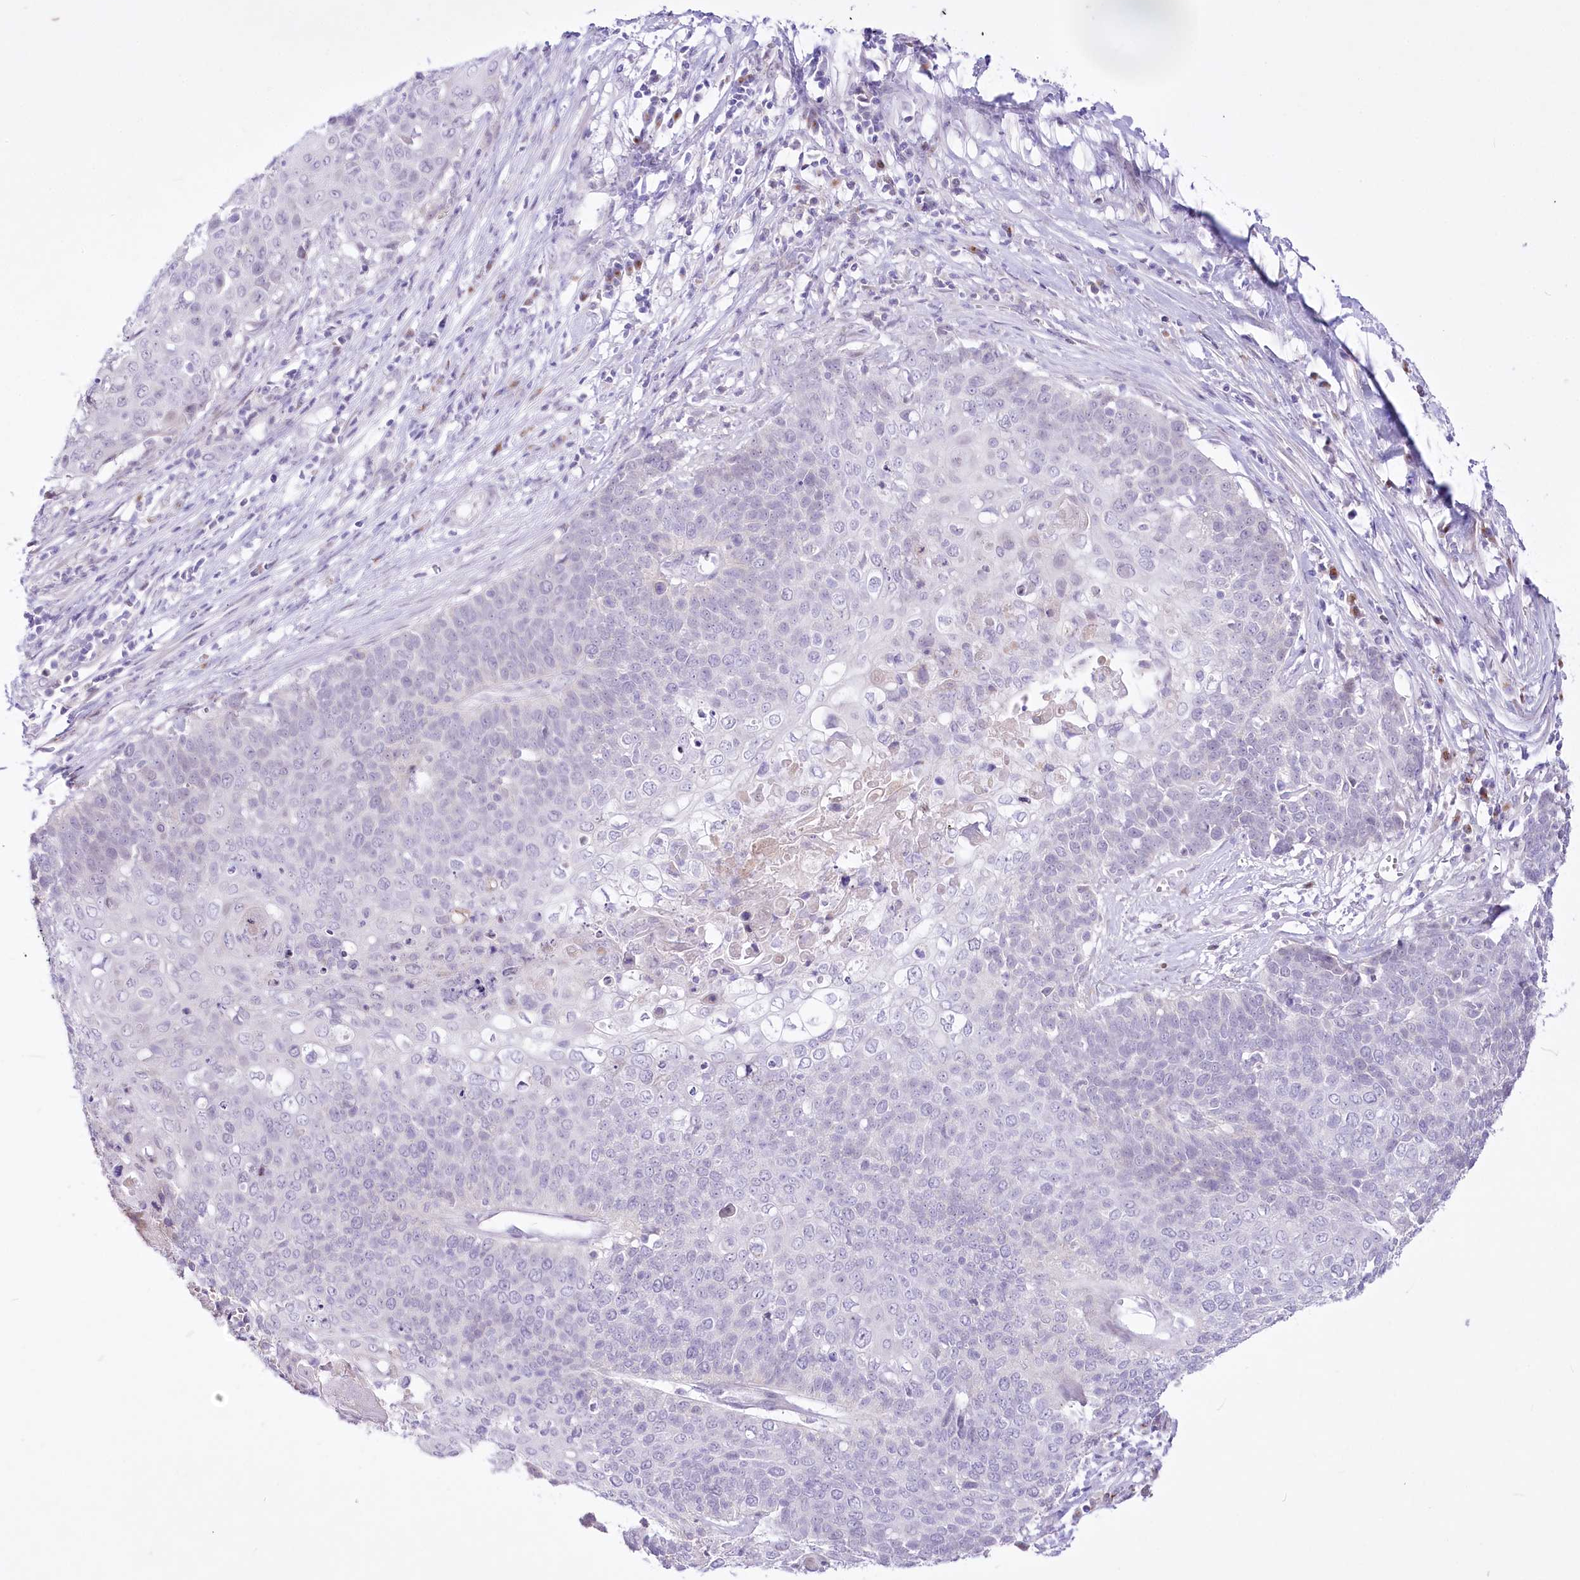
{"staining": {"intensity": "negative", "quantity": "none", "location": "none"}, "tissue": "cervical cancer", "cell_type": "Tumor cells", "image_type": "cancer", "snomed": [{"axis": "morphology", "description": "Squamous cell carcinoma, NOS"}, {"axis": "topography", "description": "Cervix"}], "caption": "Immunohistochemistry of squamous cell carcinoma (cervical) shows no expression in tumor cells.", "gene": "BEND7", "patient": {"sex": "female", "age": 39}}